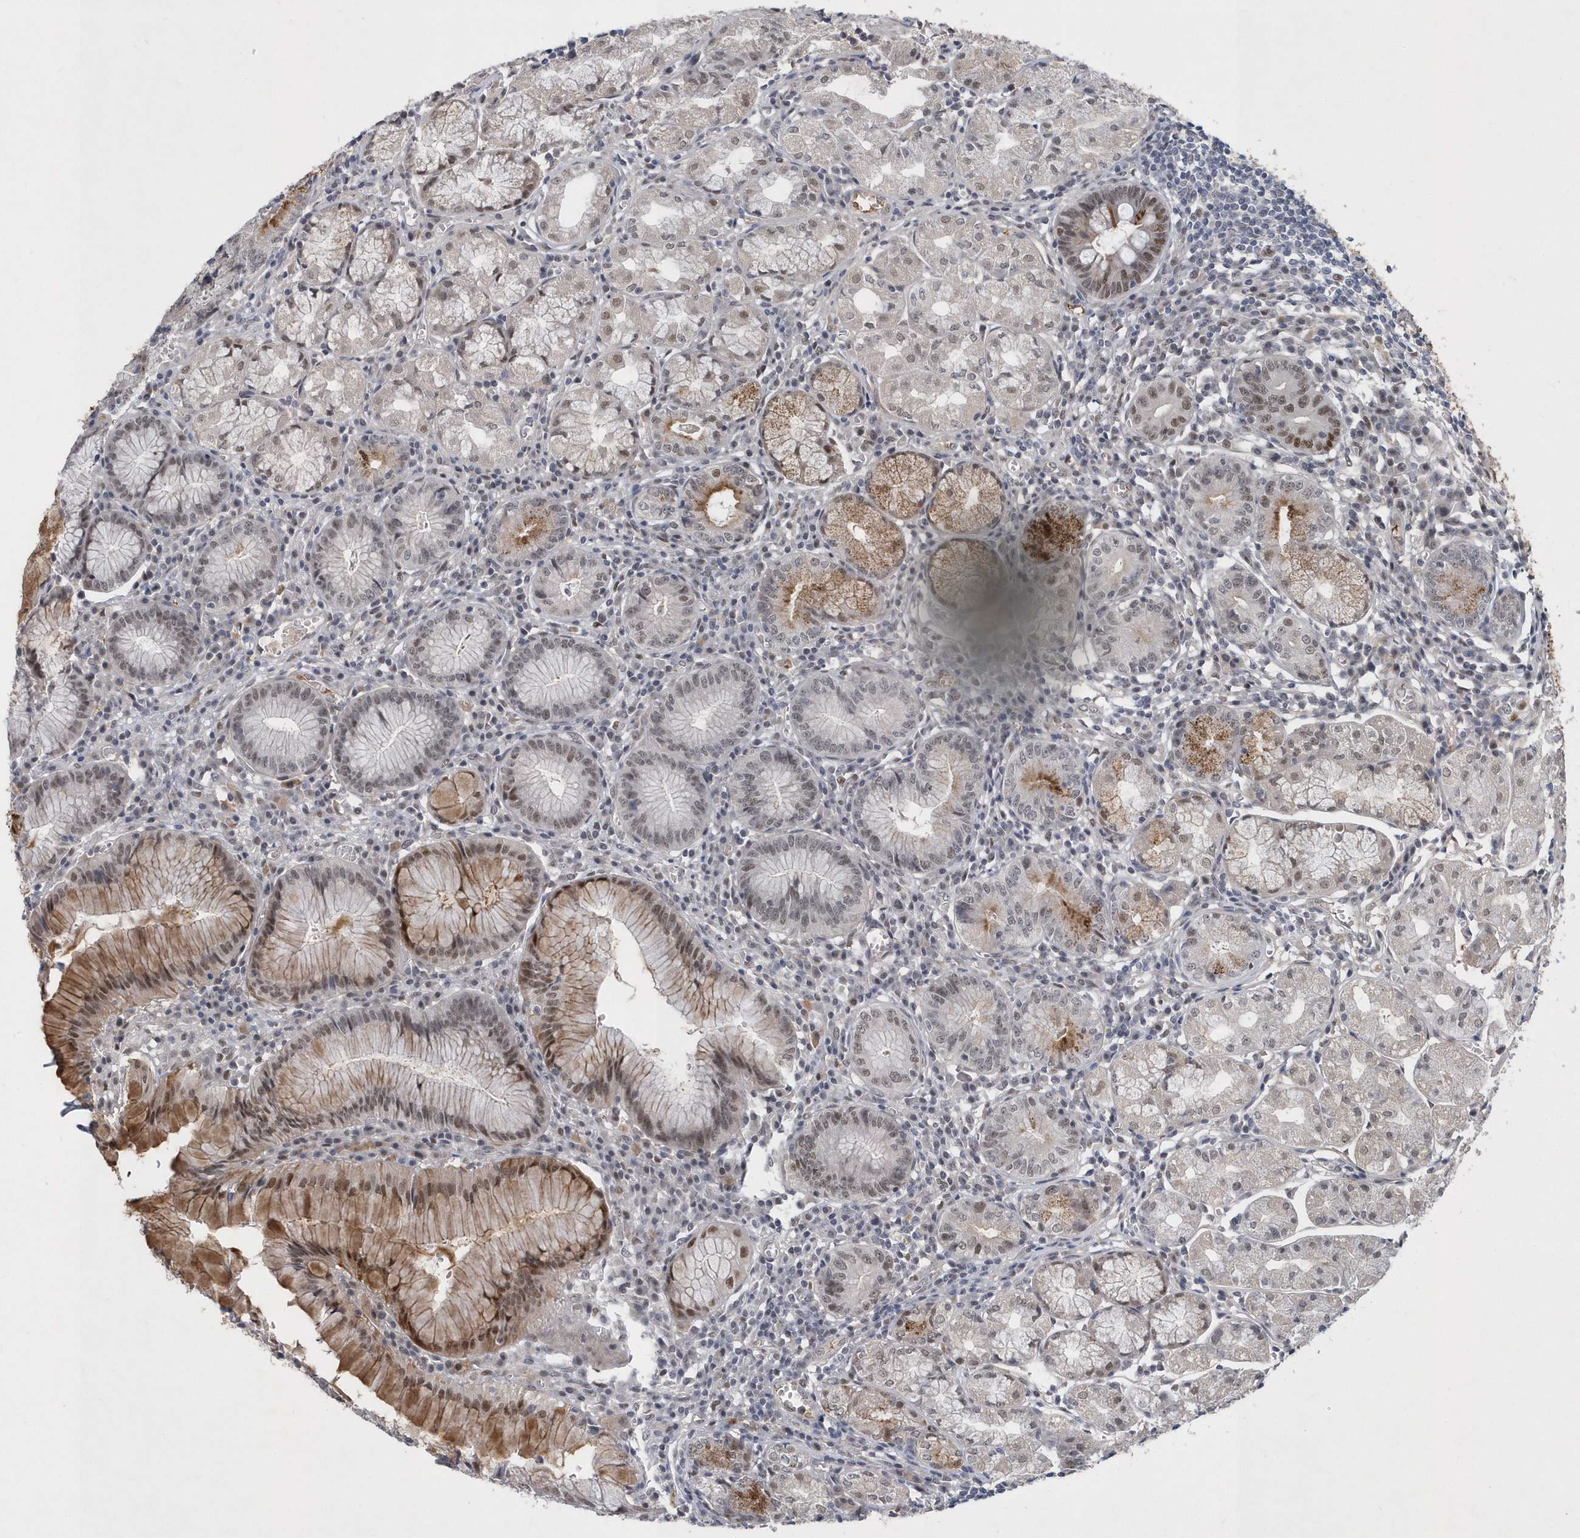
{"staining": {"intensity": "moderate", "quantity": "25%-75%", "location": "cytoplasmic/membranous,nuclear"}, "tissue": "stomach", "cell_type": "Glandular cells", "image_type": "normal", "snomed": [{"axis": "morphology", "description": "Normal tissue, NOS"}, {"axis": "topography", "description": "Stomach"}], "caption": "Moderate cytoplasmic/membranous,nuclear staining for a protein is seen in about 25%-75% of glandular cells of unremarkable stomach using immunohistochemistry.", "gene": "FAM217A", "patient": {"sex": "male", "age": 55}}